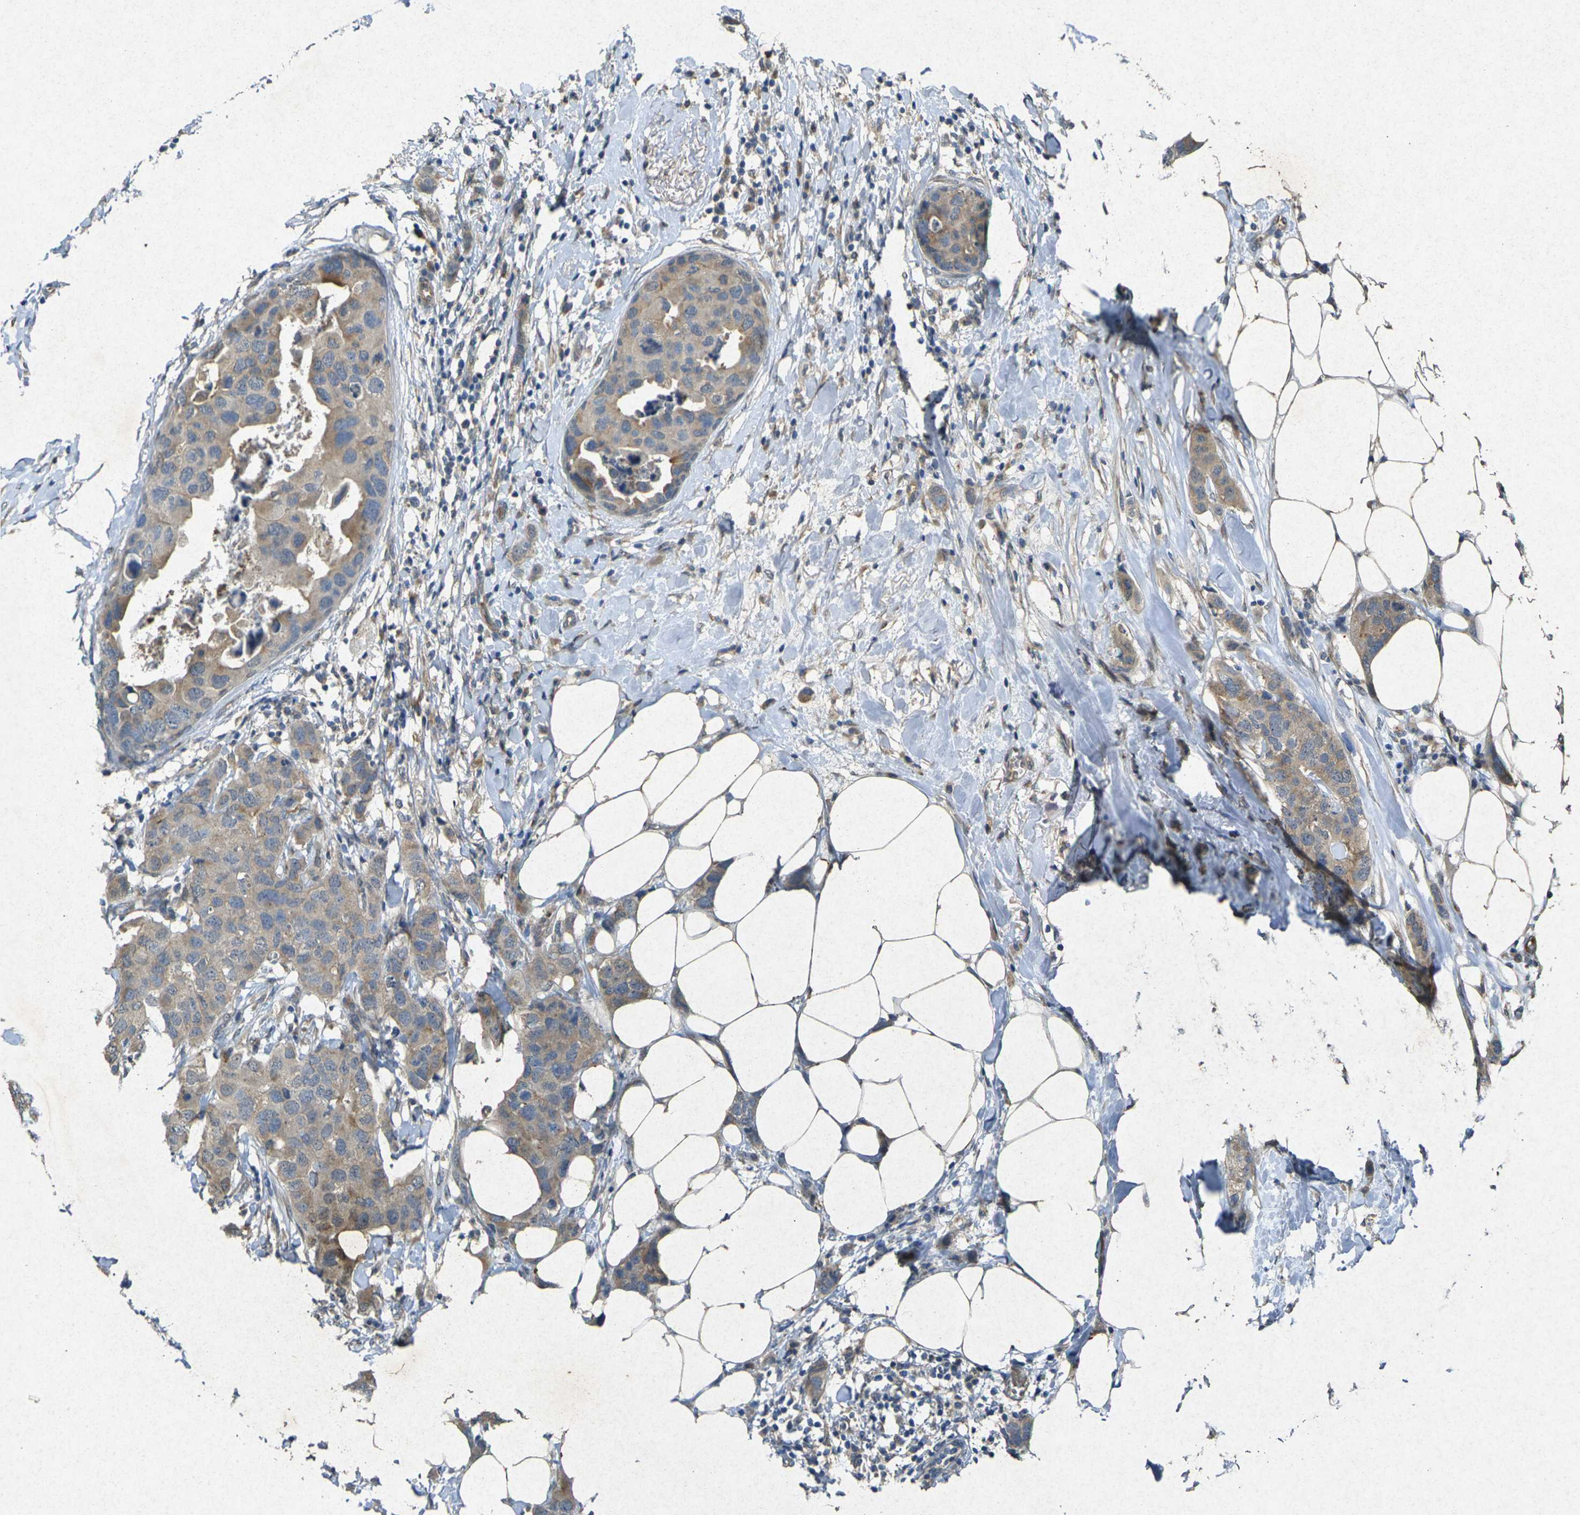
{"staining": {"intensity": "weak", "quantity": ">75%", "location": "cytoplasmic/membranous"}, "tissue": "breast cancer", "cell_type": "Tumor cells", "image_type": "cancer", "snomed": [{"axis": "morphology", "description": "Duct carcinoma"}, {"axis": "topography", "description": "Breast"}], "caption": "Human breast cancer (infiltrating ductal carcinoma) stained for a protein (brown) reveals weak cytoplasmic/membranous positive staining in approximately >75% of tumor cells.", "gene": "RGMA", "patient": {"sex": "female", "age": 50}}